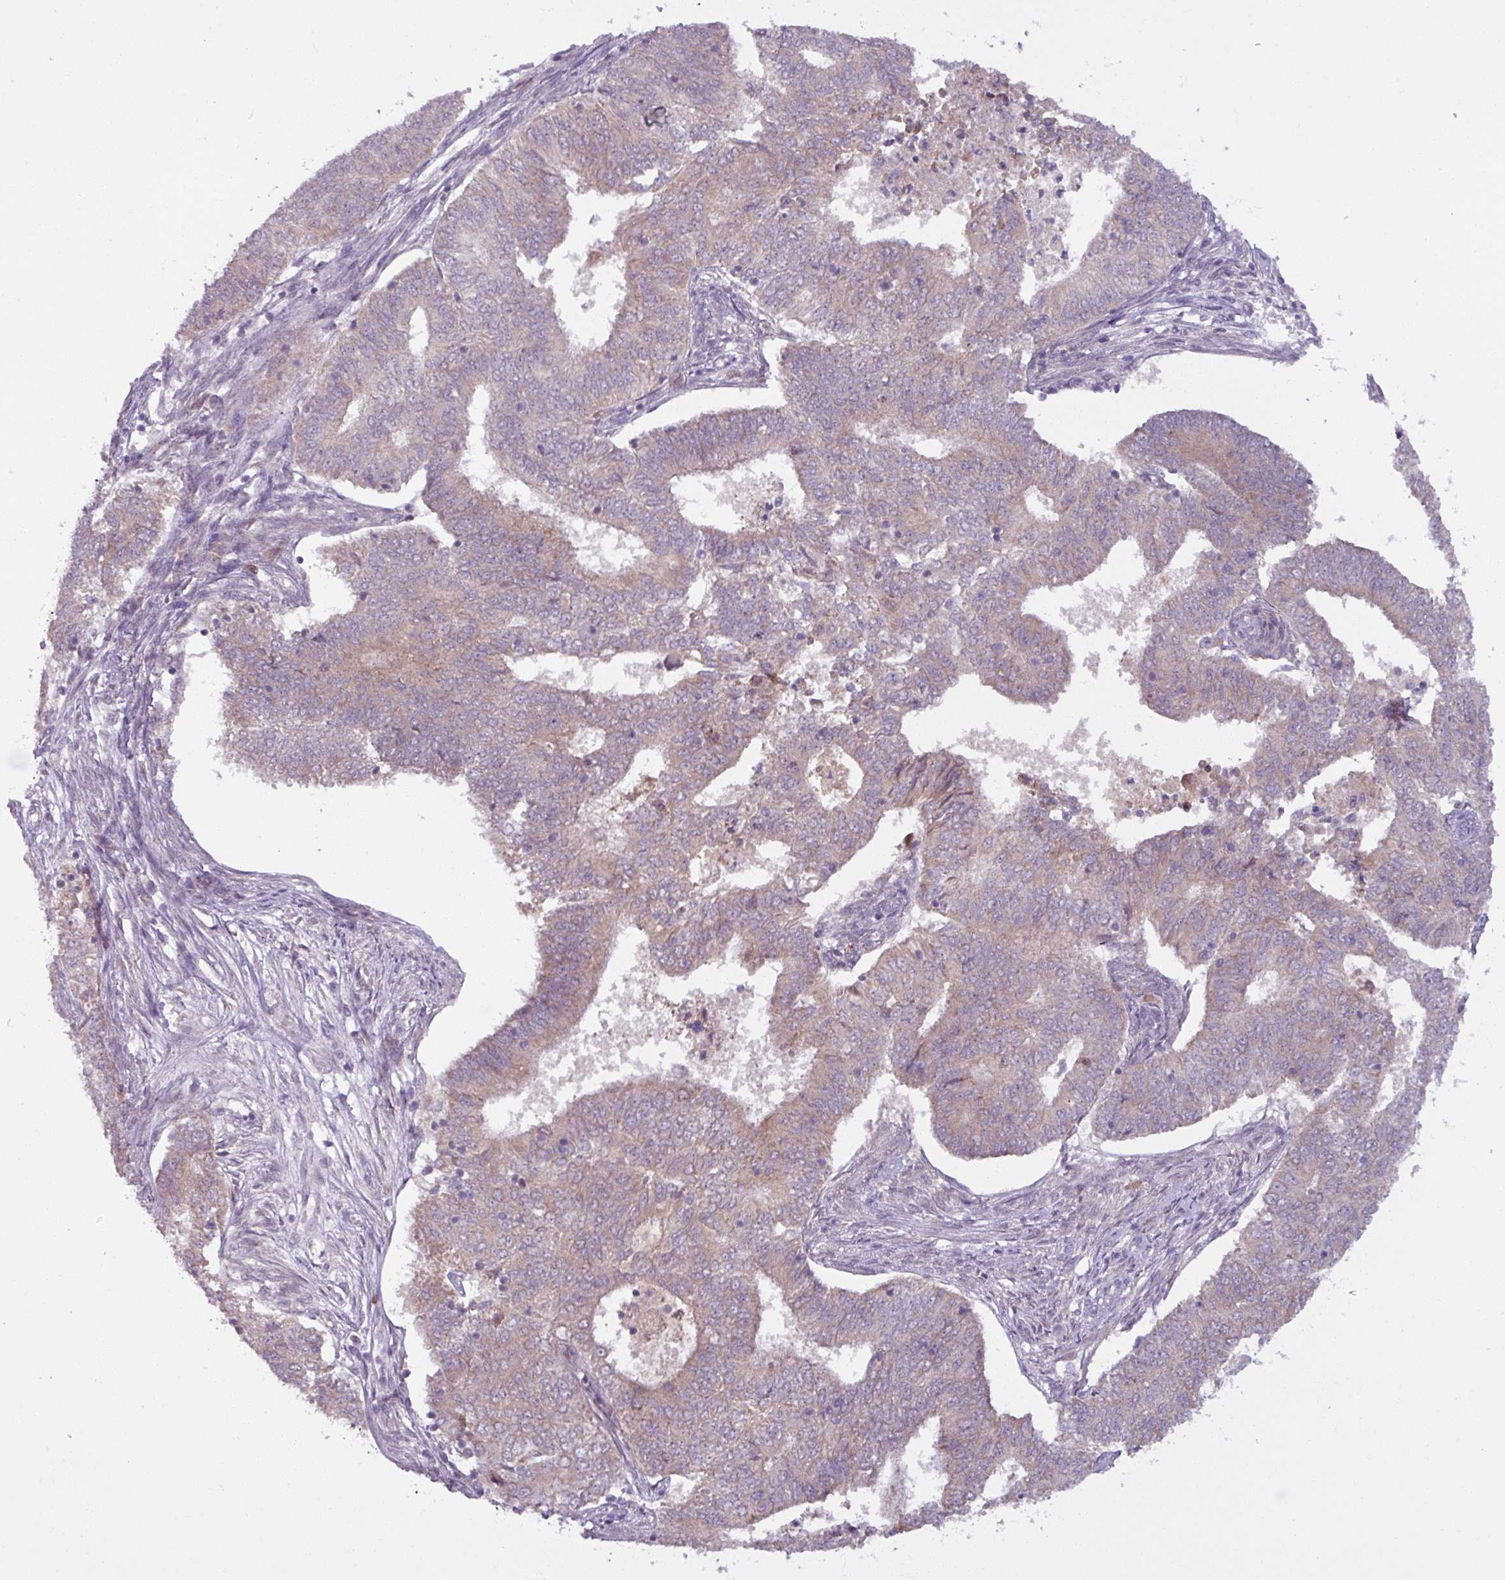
{"staining": {"intensity": "weak", "quantity": "25%-75%", "location": "cytoplasmic/membranous"}, "tissue": "endometrial cancer", "cell_type": "Tumor cells", "image_type": "cancer", "snomed": [{"axis": "morphology", "description": "Adenocarcinoma, NOS"}, {"axis": "topography", "description": "Endometrium"}], "caption": "High-magnification brightfield microscopy of endometrial adenocarcinoma stained with DAB (3,3'-diaminobenzidine) (brown) and counterstained with hematoxylin (blue). tumor cells exhibit weak cytoplasmic/membranous staining is seen in about25%-75% of cells.", "gene": "OGFOD3", "patient": {"sex": "female", "age": 62}}